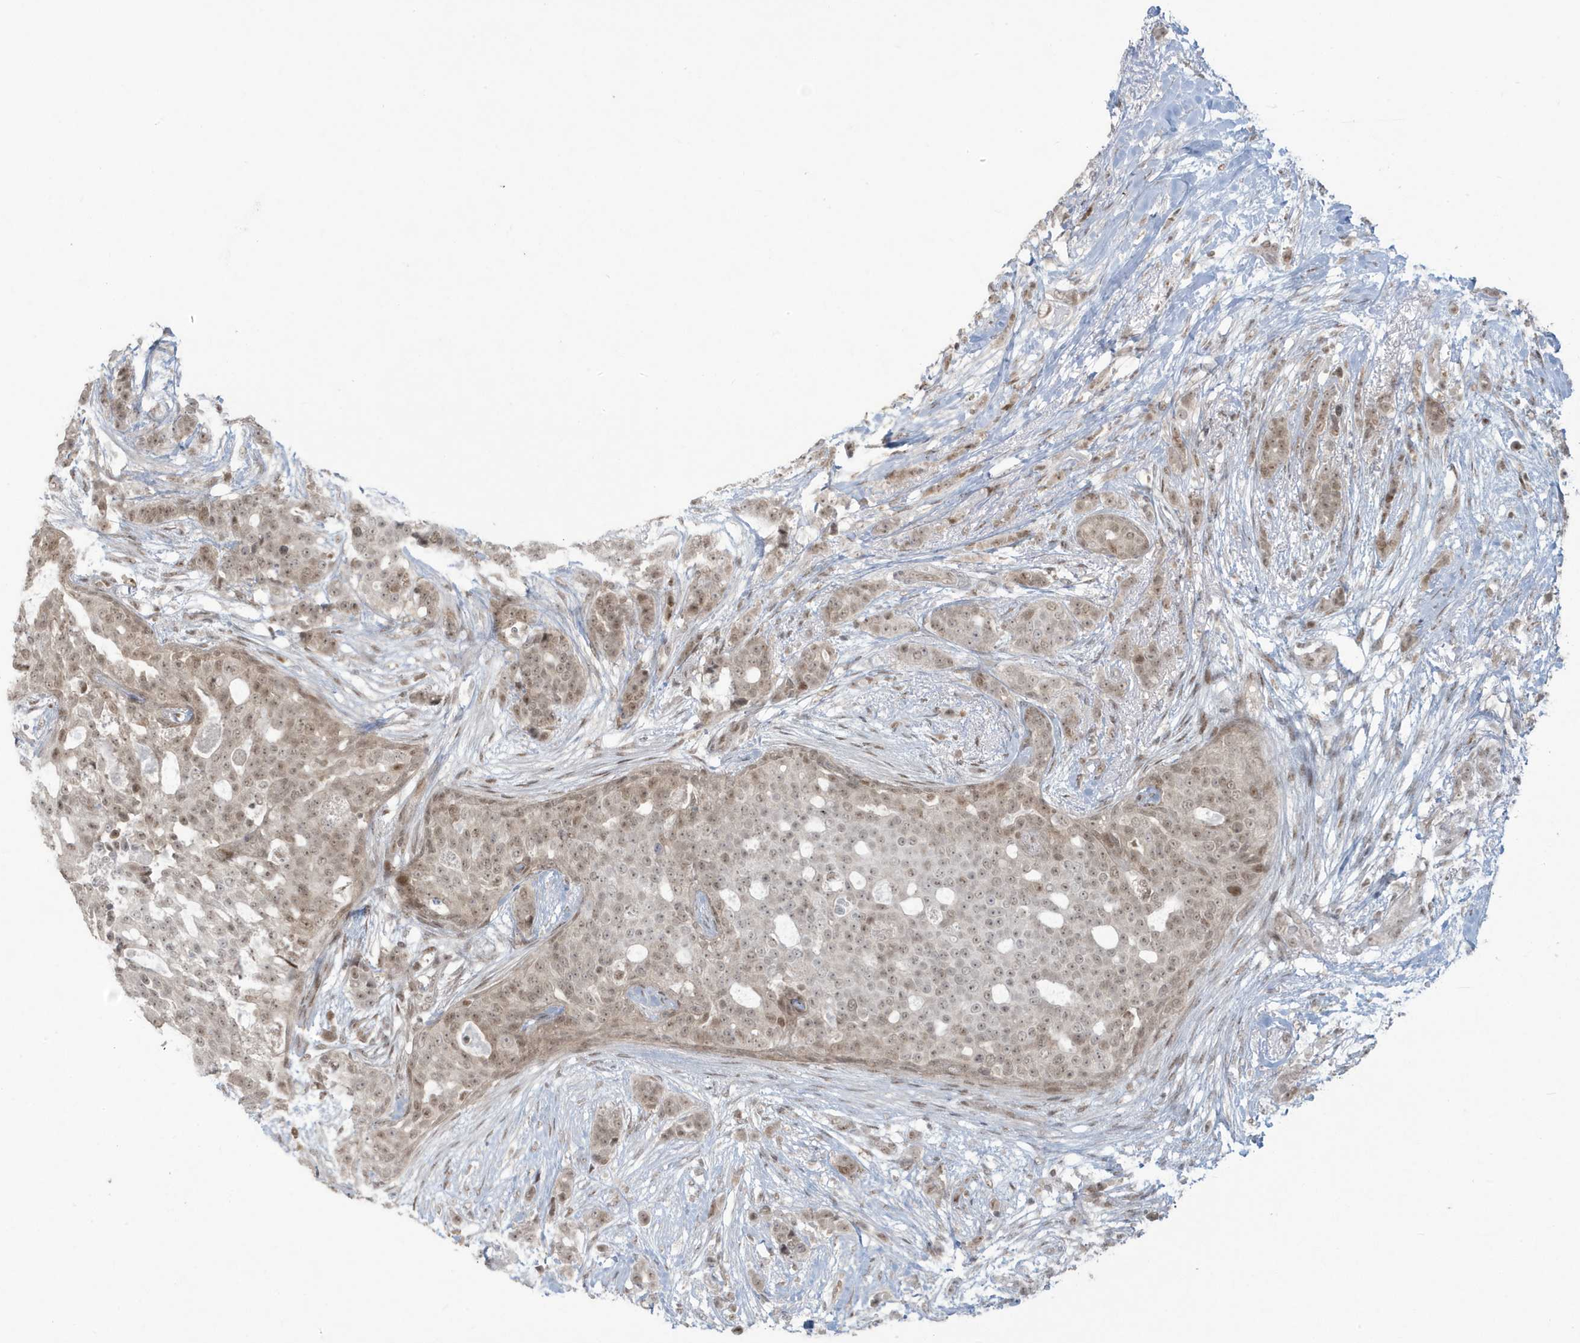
{"staining": {"intensity": "weak", "quantity": ">75%", "location": "nuclear"}, "tissue": "breast cancer", "cell_type": "Tumor cells", "image_type": "cancer", "snomed": [{"axis": "morphology", "description": "Lobular carcinoma"}, {"axis": "topography", "description": "Breast"}], "caption": "Lobular carcinoma (breast) stained with a protein marker displays weak staining in tumor cells.", "gene": "C1orf52", "patient": {"sex": "female", "age": 51}}